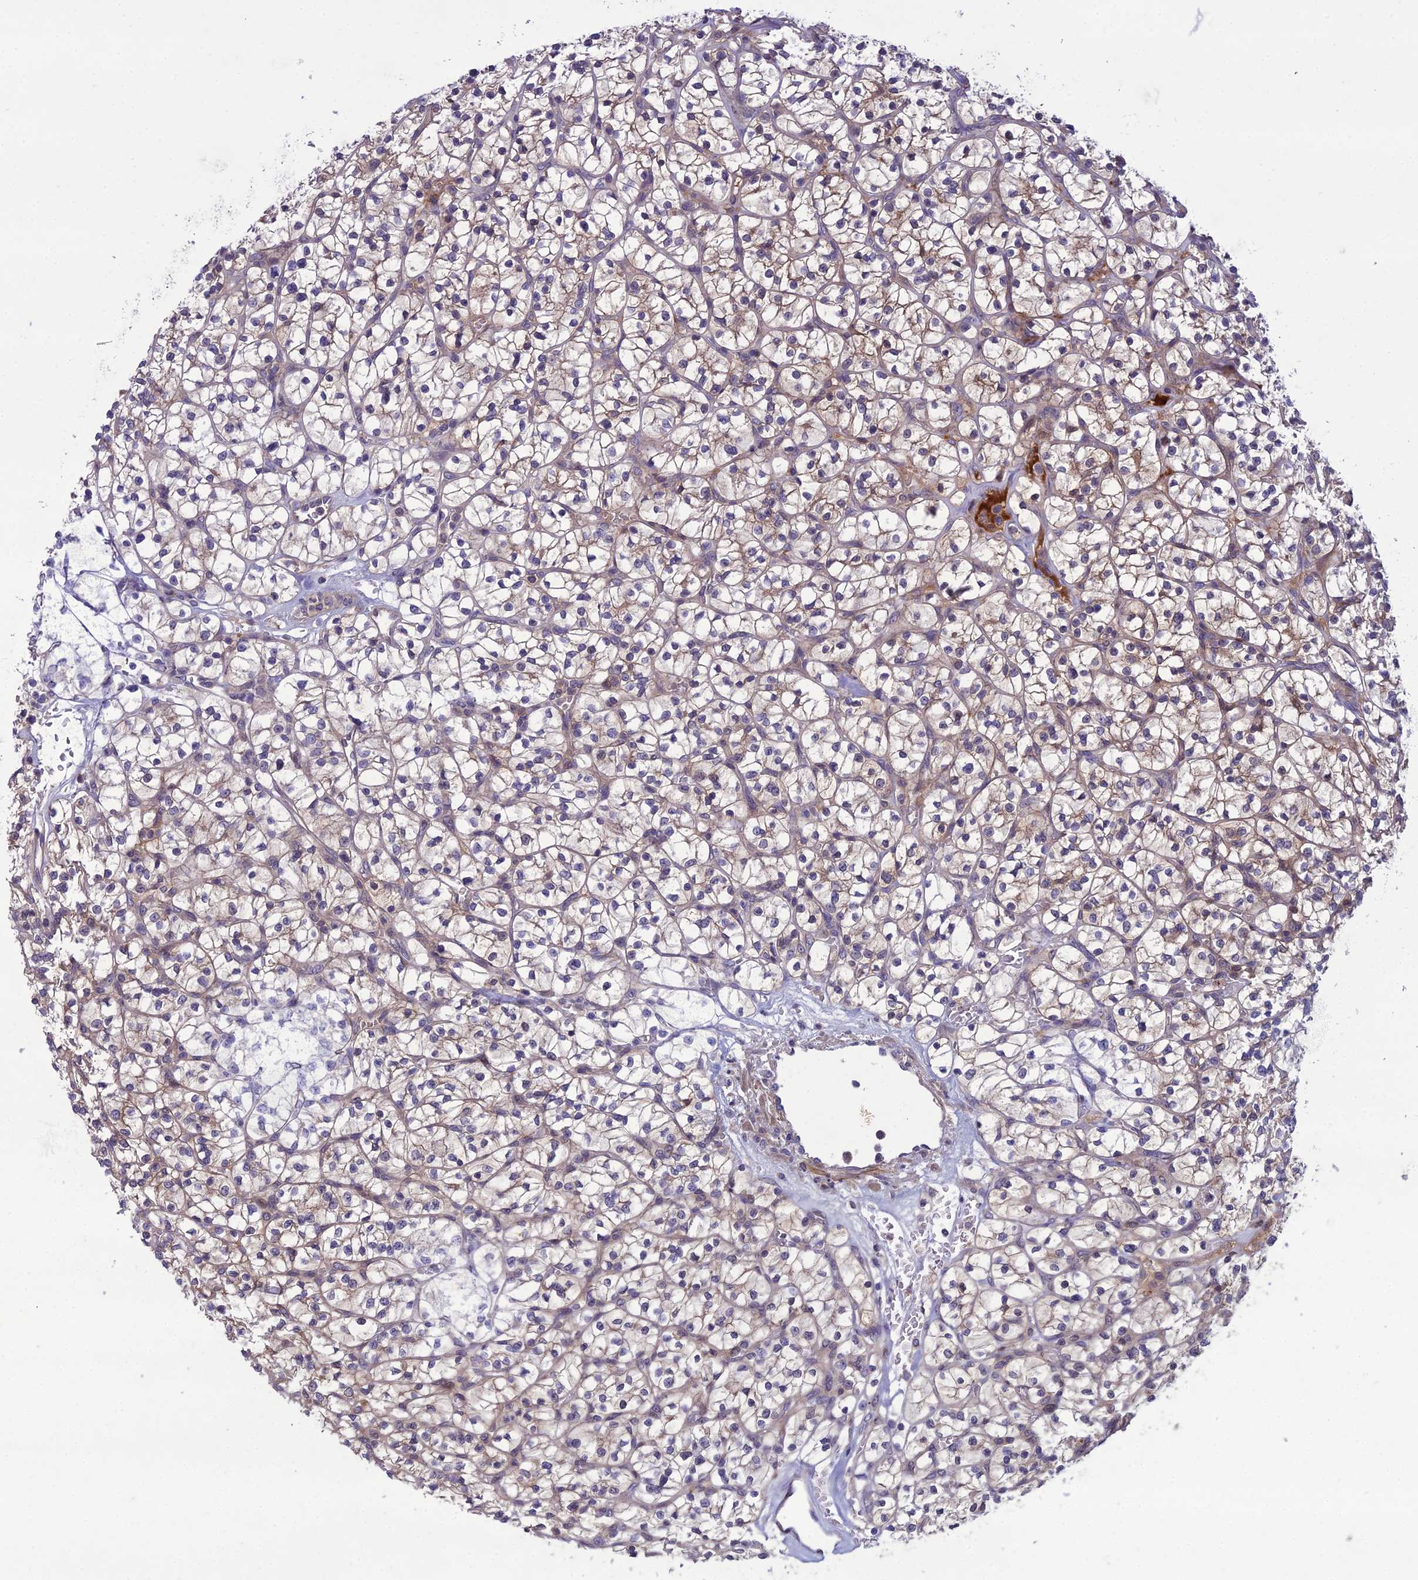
{"staining": {"intensity": "moderate", "quantity": "<25%", "location": "cytoplasmic/membranous"}, "tissue": "renal cancer", "cell_type": "Tumor cells", "image_type": "cancer", "snomed": [{"axis": "morphology", "description": "Adenocarcinoma, NOS"}, {"axis": "topography", "description": "Kidney"}], "caption": "A brown stain labels moderate cytoplasmic/membranous staining of a protein in renal adenocarcinoma tumor cells.", "gene": "GDF6", "patient": {"sex": "female", "age": 64}}